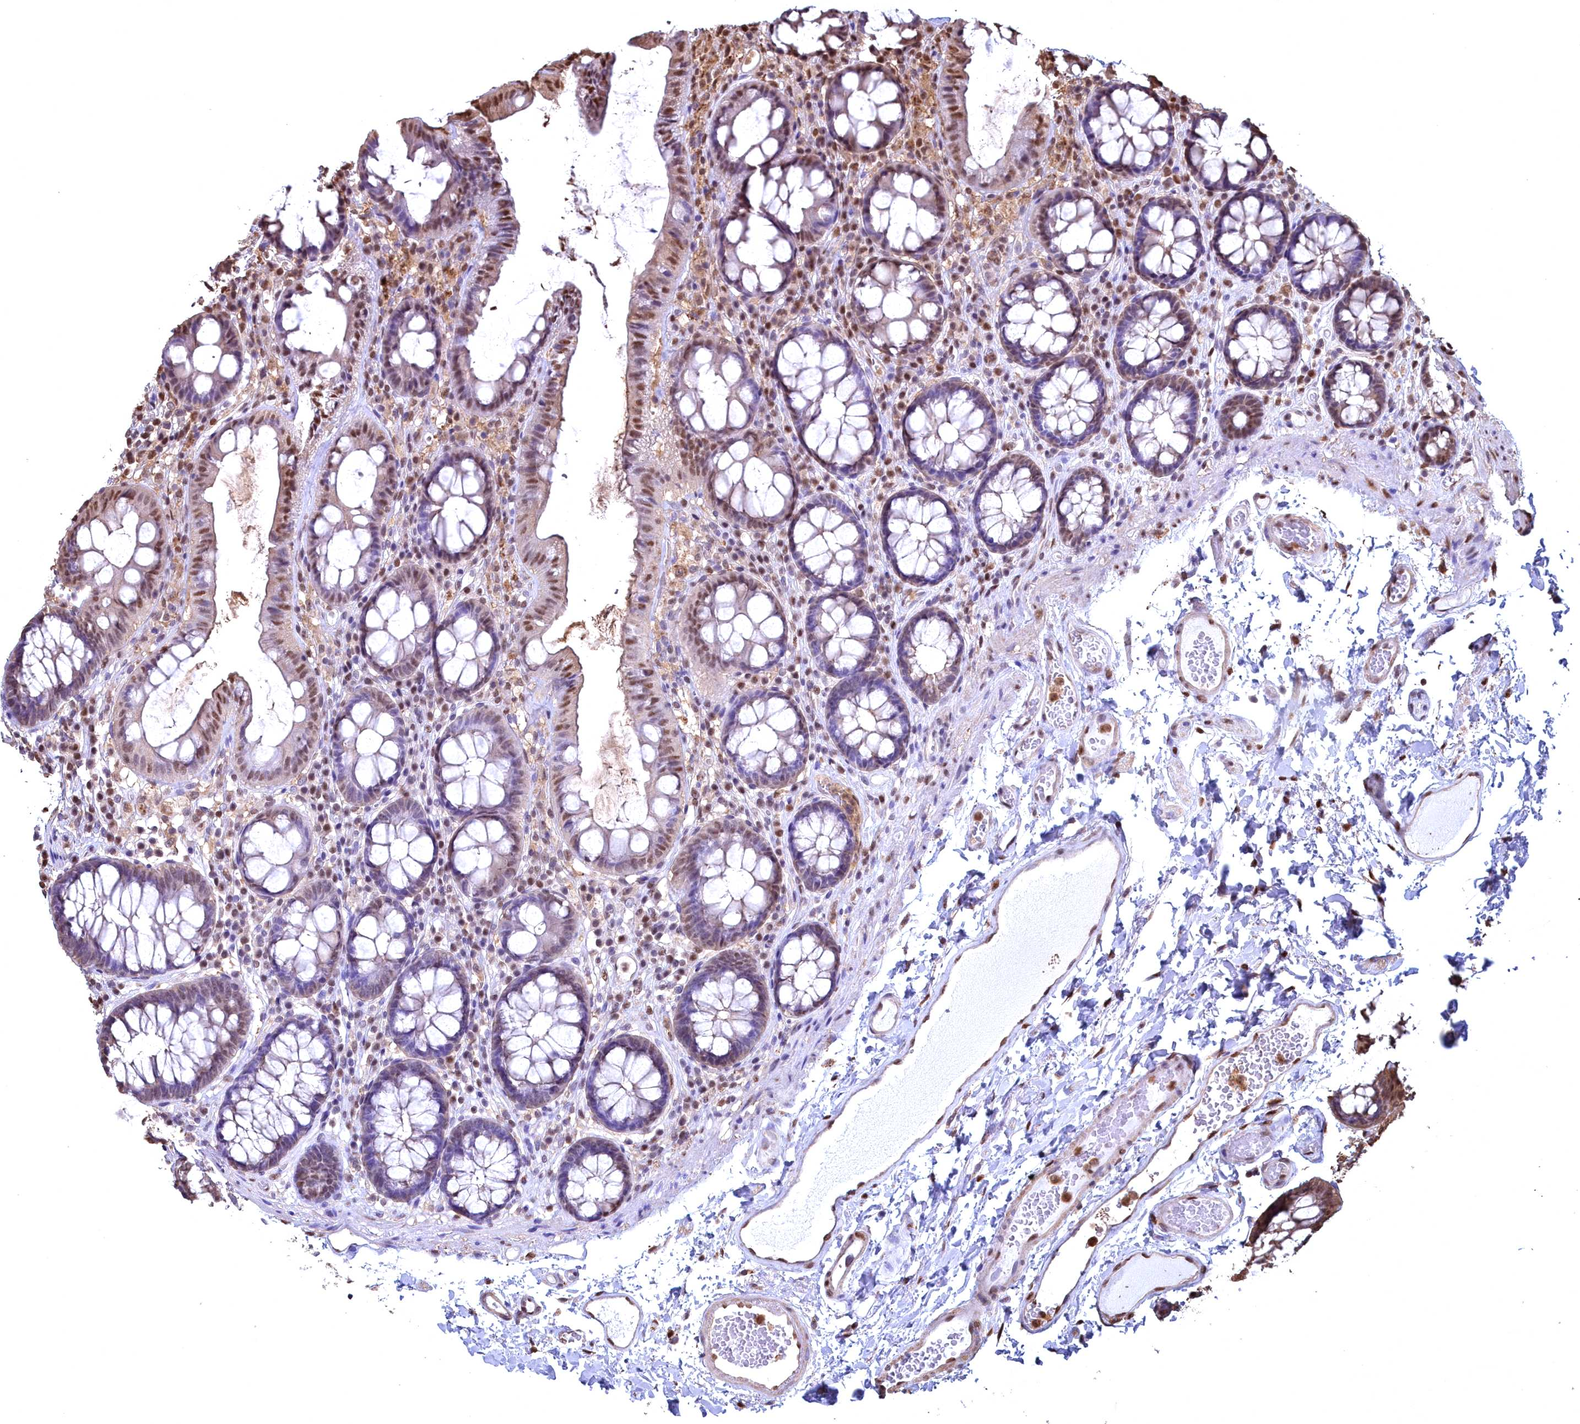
{"staining": {"intensity": "moderate", "quantity": ">75%", "location": "cytoplasmic/membranous,nuclear"}, "tissue": "colon", "cell_type": "Endothelial cells", "image_type": "normal", "snomed": [{"axis": "morphology", "description": "Normal tissue, NOS"}, {"axis": "topography", "description": "Colon"}], "caption": "Colon stained with DAB immunohistochemistry (IHC) displays medium levels of moderate cytoplasmic/membranous,nuclear positivity in approximately >75% of endothelial cells.", "gene": "GAPDH", "patient": {"sex": "male", "age": 84}}